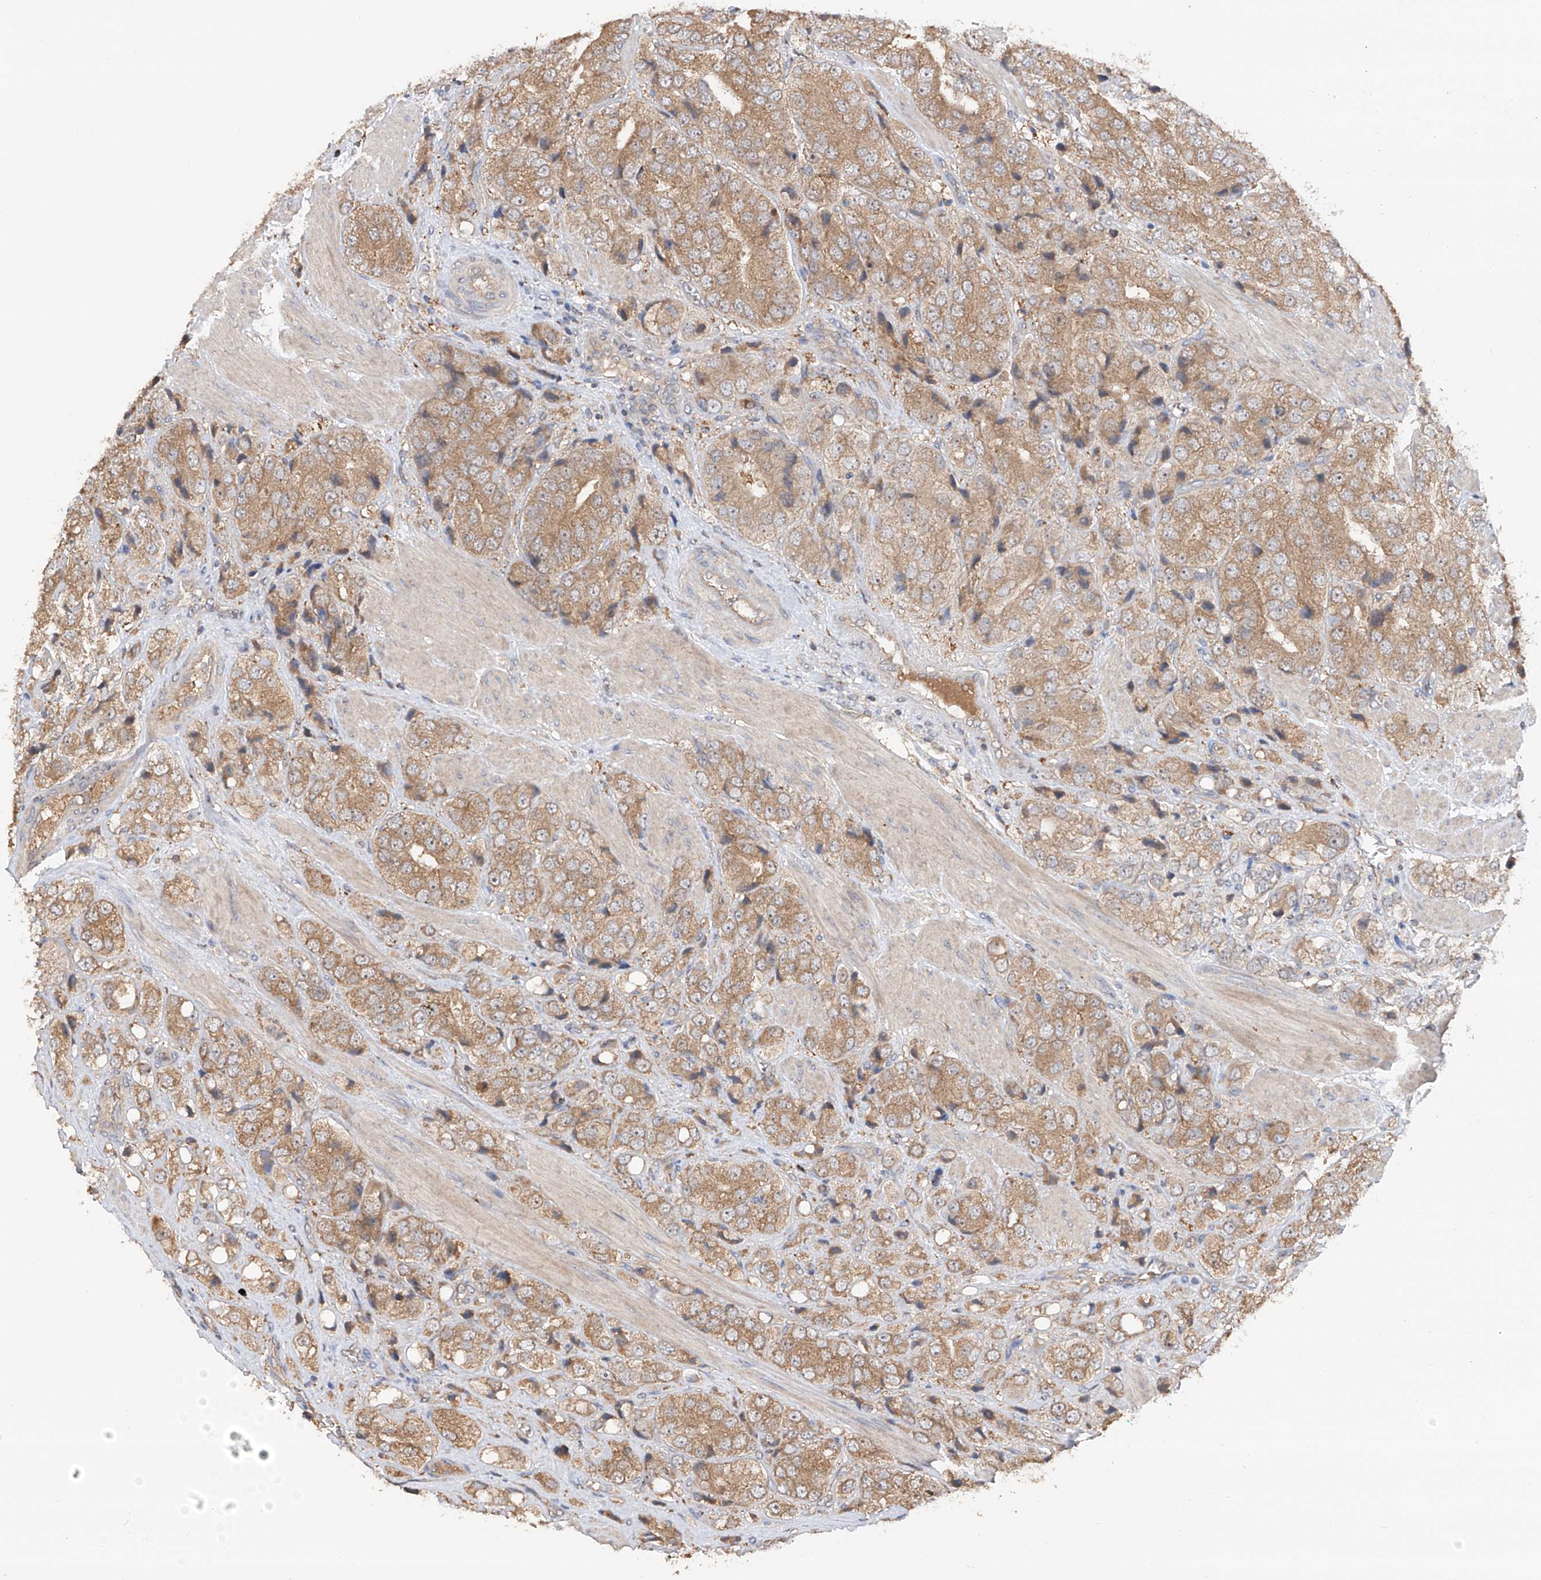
{"staining": {"intensity": "moderate", "quantity": ">75%", "location": "cytoplasmic/membranous"}, "tissue": "prostate cancer", "cell_type": "Tumor cells", "image_type": "cancer", "snomed": [{"axis": "morphology", "description": "Adenocarcinoma, High grade"}, {"axis": "topography", "description": "Prostate"}], "caption": "There is medium levels of moderate cytoplasmic/membranous positivity in tumor cells of prostate high-grade adenocarcinoma, as demonstrated by immunohistochemical staining (brown color).", "gene": "EDN1", "patient": {"sex": "male", "age": 50}}